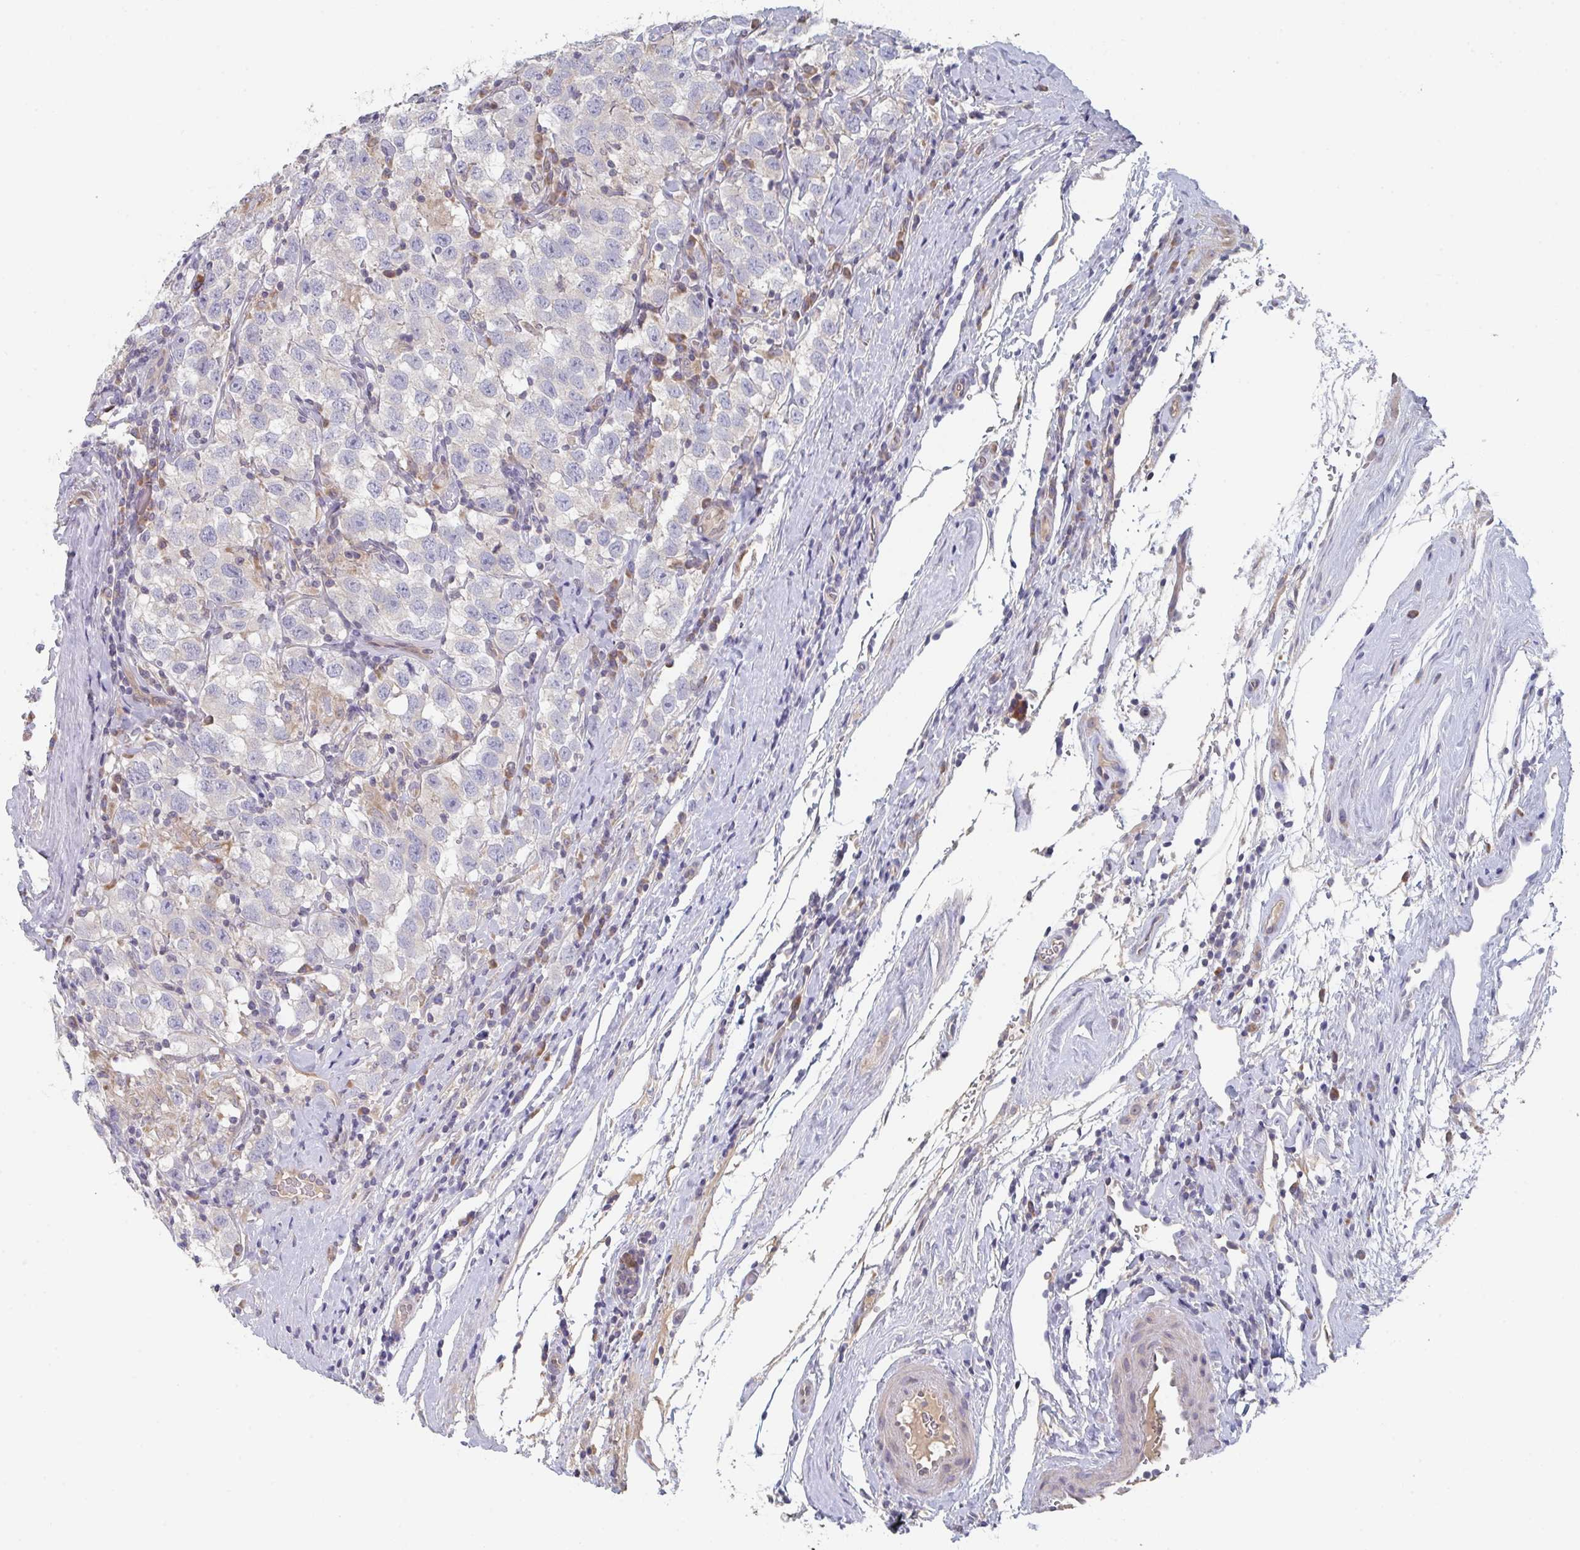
{"staining": {"intensity": "negative", "quantity": "none", "location": "none"}, "tissue": "testis cancer", "cell_type": "Tumor cells", "image_type": "cancer", "snomed": [{"axis": "morphology", "description": "Seminoma, NOS"}, {"axis": "topography", "description": "Testis"}], "caption": "IHC histopathology image of human testis cancer (seminoma) stained for a protein (brown), which displays no positivity in tumor cells.", "gene": "ELOVL1", "patient": {"sex": "male", "age": 41}}